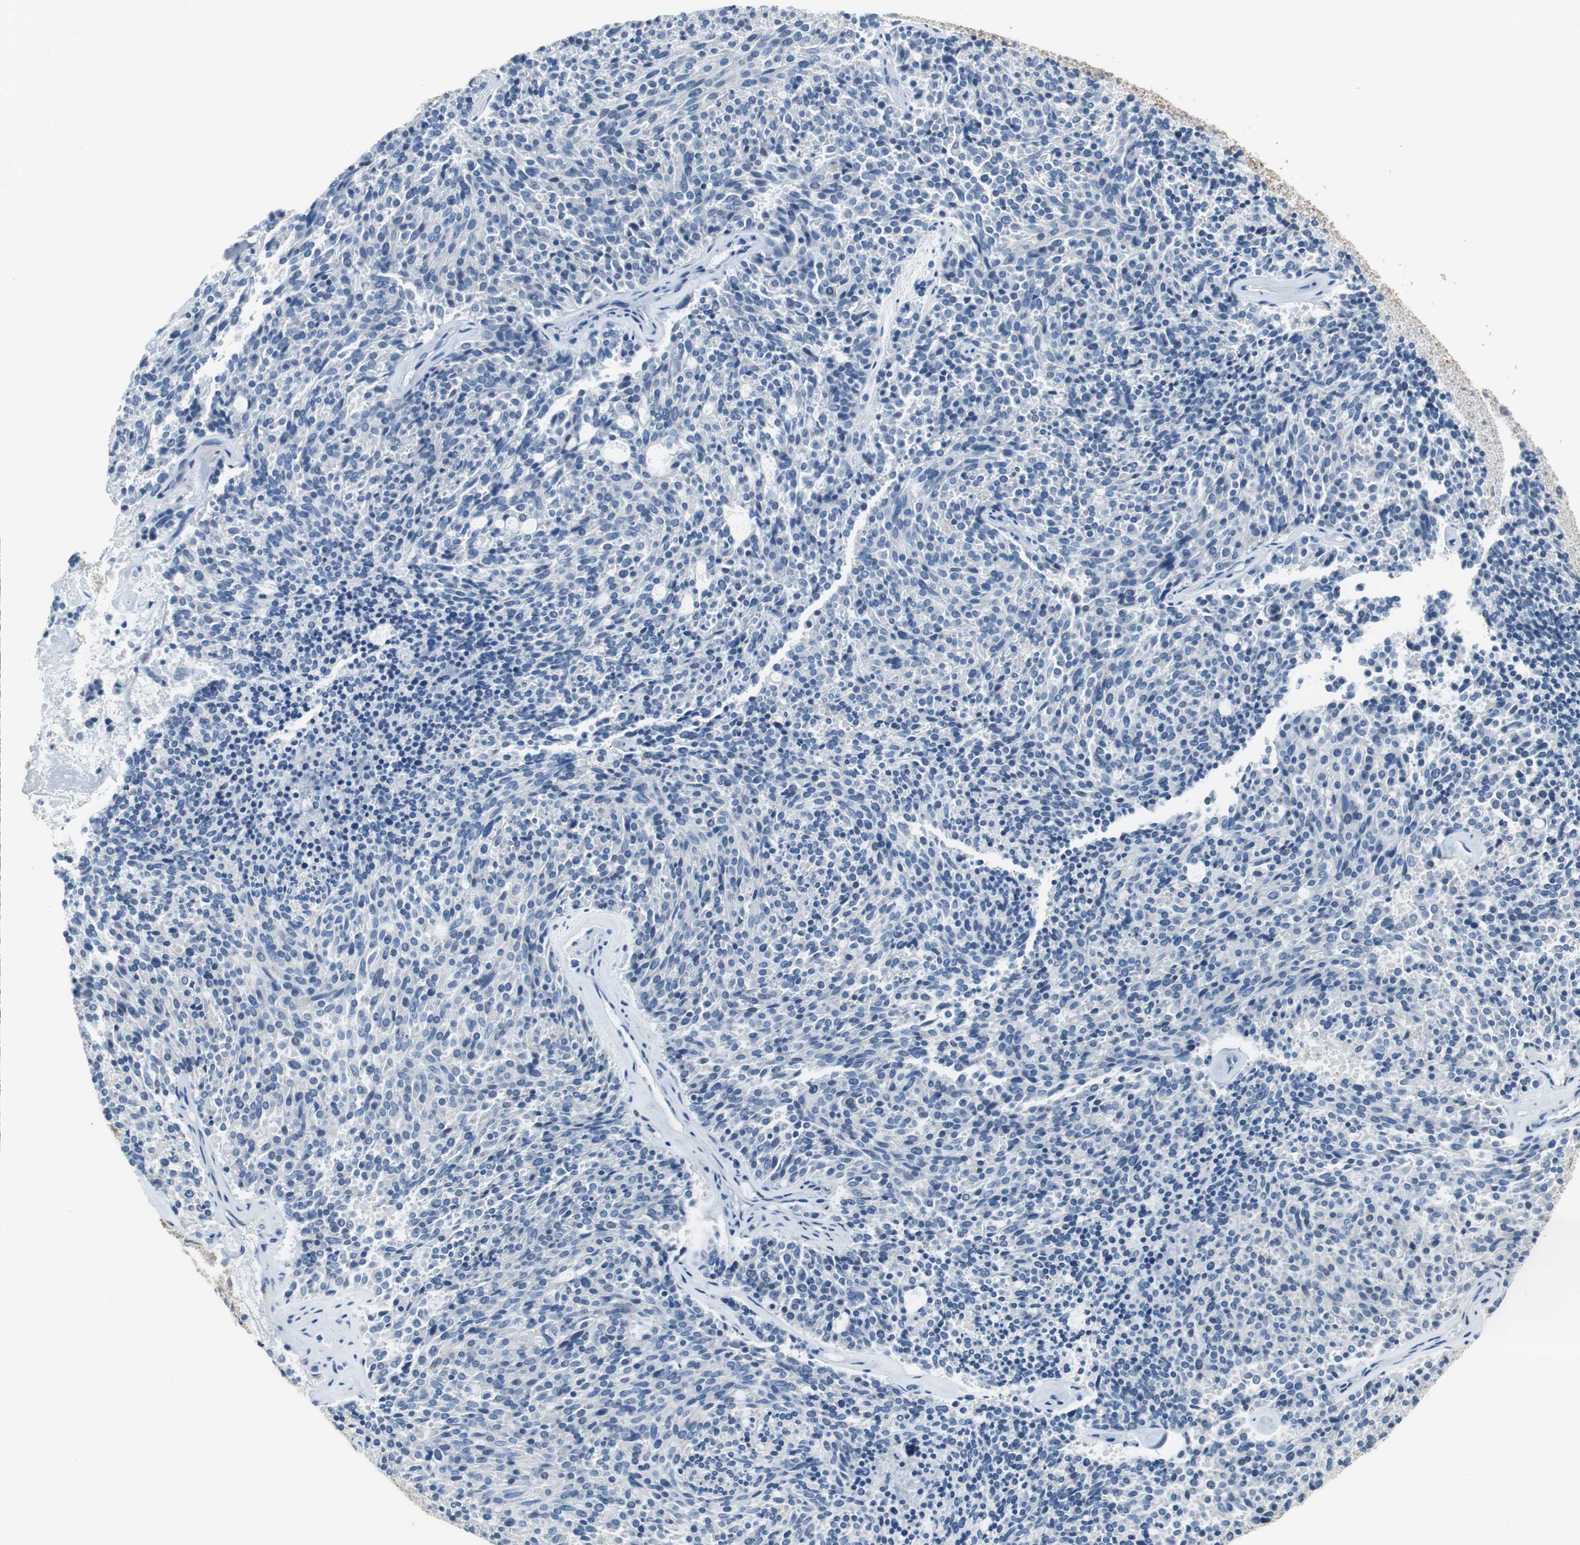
{"staining": {"intensity": "negative", "quantity": "none", "location": "none"}, "tissue": "carcinoid", "cell_type": "Tumor cells", "image_type": "cancer", "snomed": [{"axis": "morphology", "description": "Carcinoid, malignant, NOS"}, {"axis": "topography", "description": "Pancreas"}], "caption": "A high-resolution micrograph shows IHC staining of carcinoid, which displays no significant staining in tumor cells. (DAB (3,3'-diaminobenzidine) IHC visualized using brightfield microscopy, high magnification).", "gene": "ALDH4A1", "patient": {"sex": "female", "age": 54}}